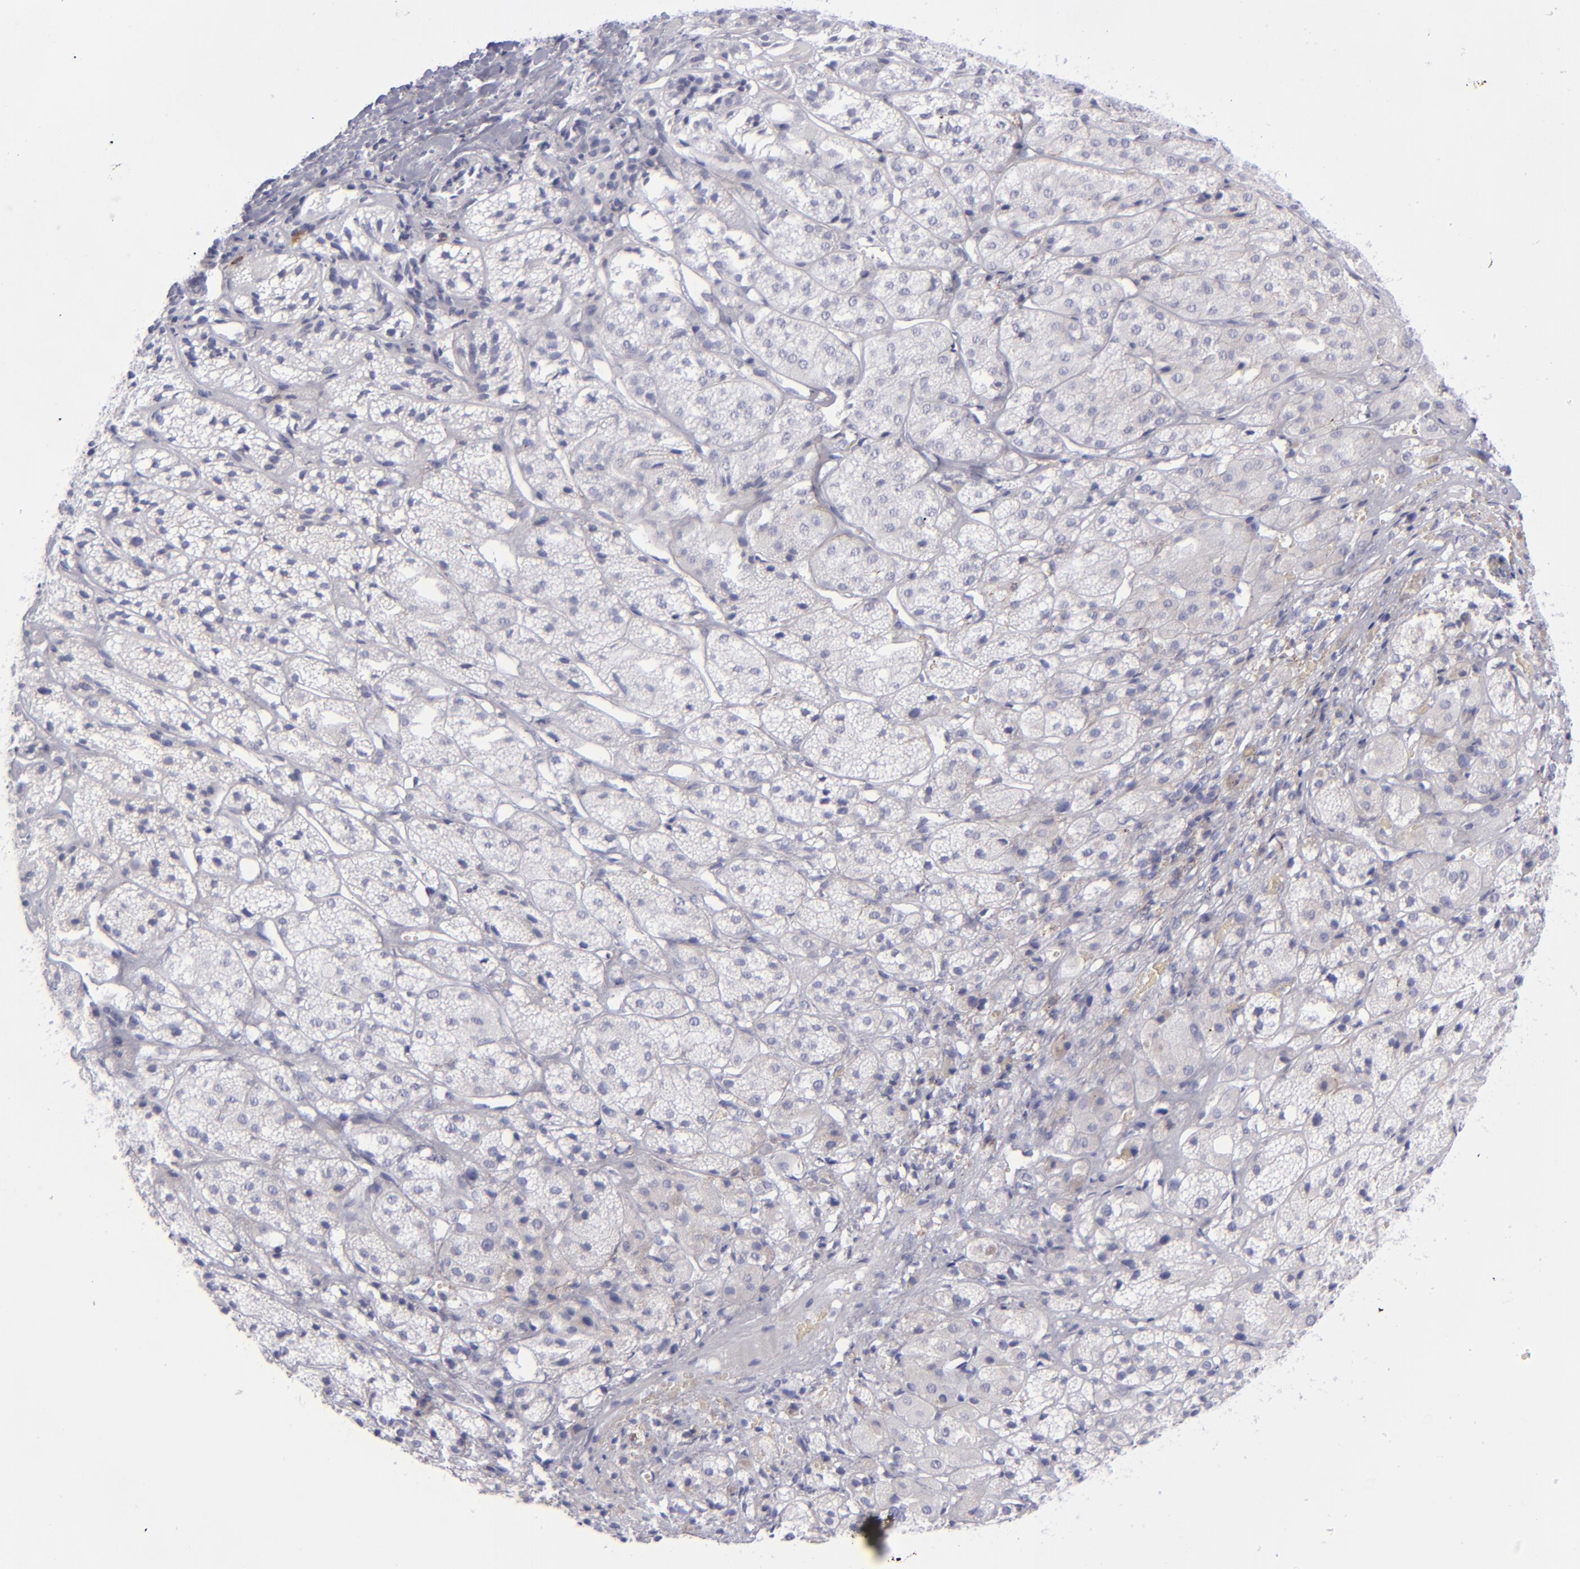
{"staining": {"intensity": "negative", "quantity": "none", "location": "none"}, "tissue": "adrenal gland", "cell_type": "Glandular cells", "image_type": "normal", "snomed": [{"axis": "morphology", "description": "Normal tissue, NOS"}, {"axis": "topography", "description": "Adrenal gland"}], "caption": "The histopathology image exhibits no significant positivity in glandular cells of adrenal gland.", "gene": "SELPLG", "patient": {"sex": "female", "age": 71}}